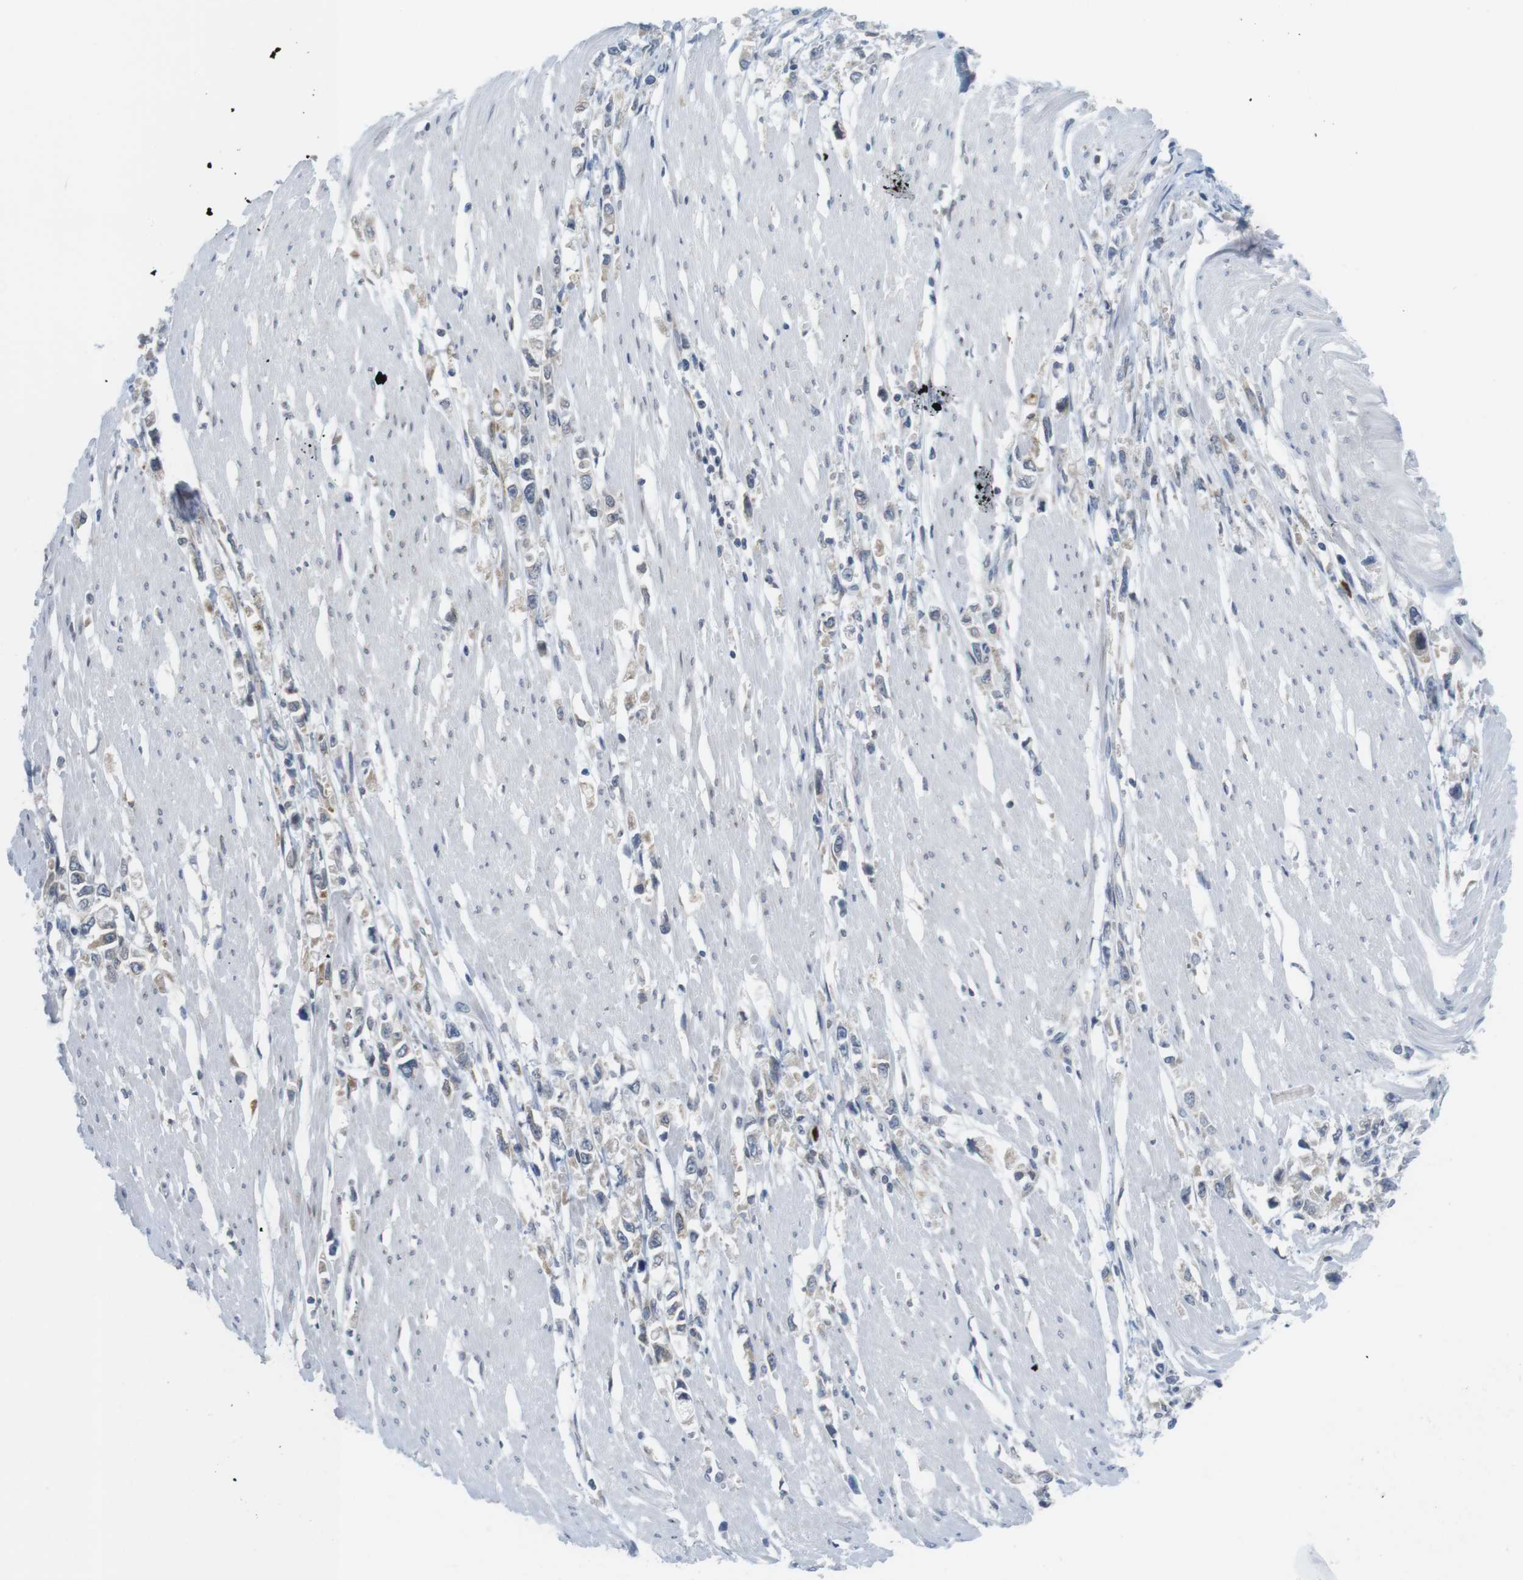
{"staining": {"intensity": "negative", "quantity": "none", "location": "none"}, "tissue": "stomach cancer", "cell_type": "Tumor cells", "image_type": "cancer", "snomed": [{"axis": "morphology", "description": "Adenocarcinoma, NOS"}, {"axis": "topography", "description": "Stomach"}], "caption": "A histopathology image of human stomach cancer (adenocarcinoma) is negative for staining in tumor cells.", "gene": "ERGIC3", "patient": {"sex": "female", "age": 59}}